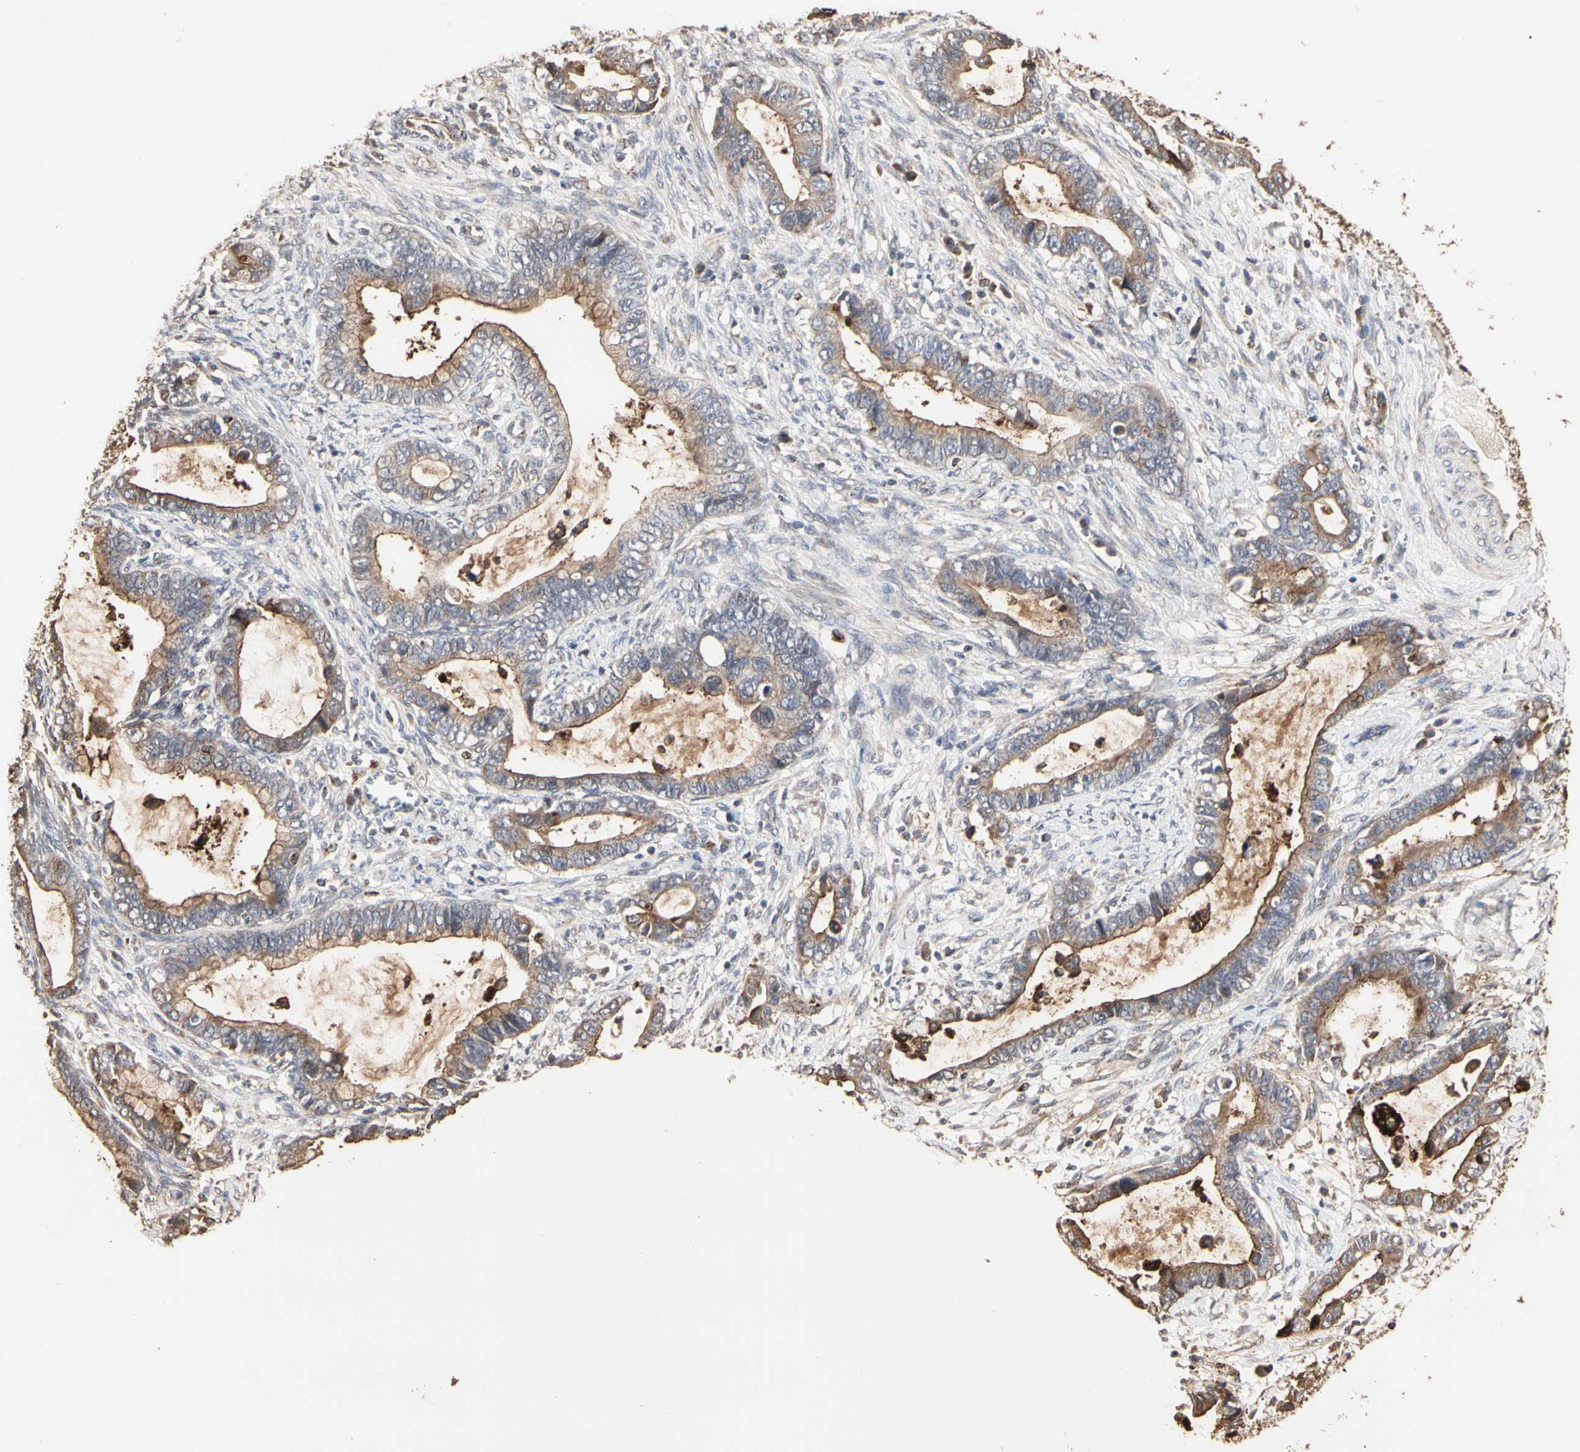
{"staining": {"intensity": "moderate", "quantity": ">75%", "location": "cytoplasmic/membranous"}, "tissue": "cervical cancer", "cell_type": "Tumor cells", "image_type": "cancer", "snomed": [{"axis": "morphology", "description": "Adenocarcinoma, NOS"}, {"axis": "topography", "description": "Cervix"}], "caption": "Moderate cytoplasmic/membranous staining is present in approximately >75% of tumor cells in cervical adenocarcinoma.", "gene": "TAOK1", "patient": {"sex": "female", "age": 44}}